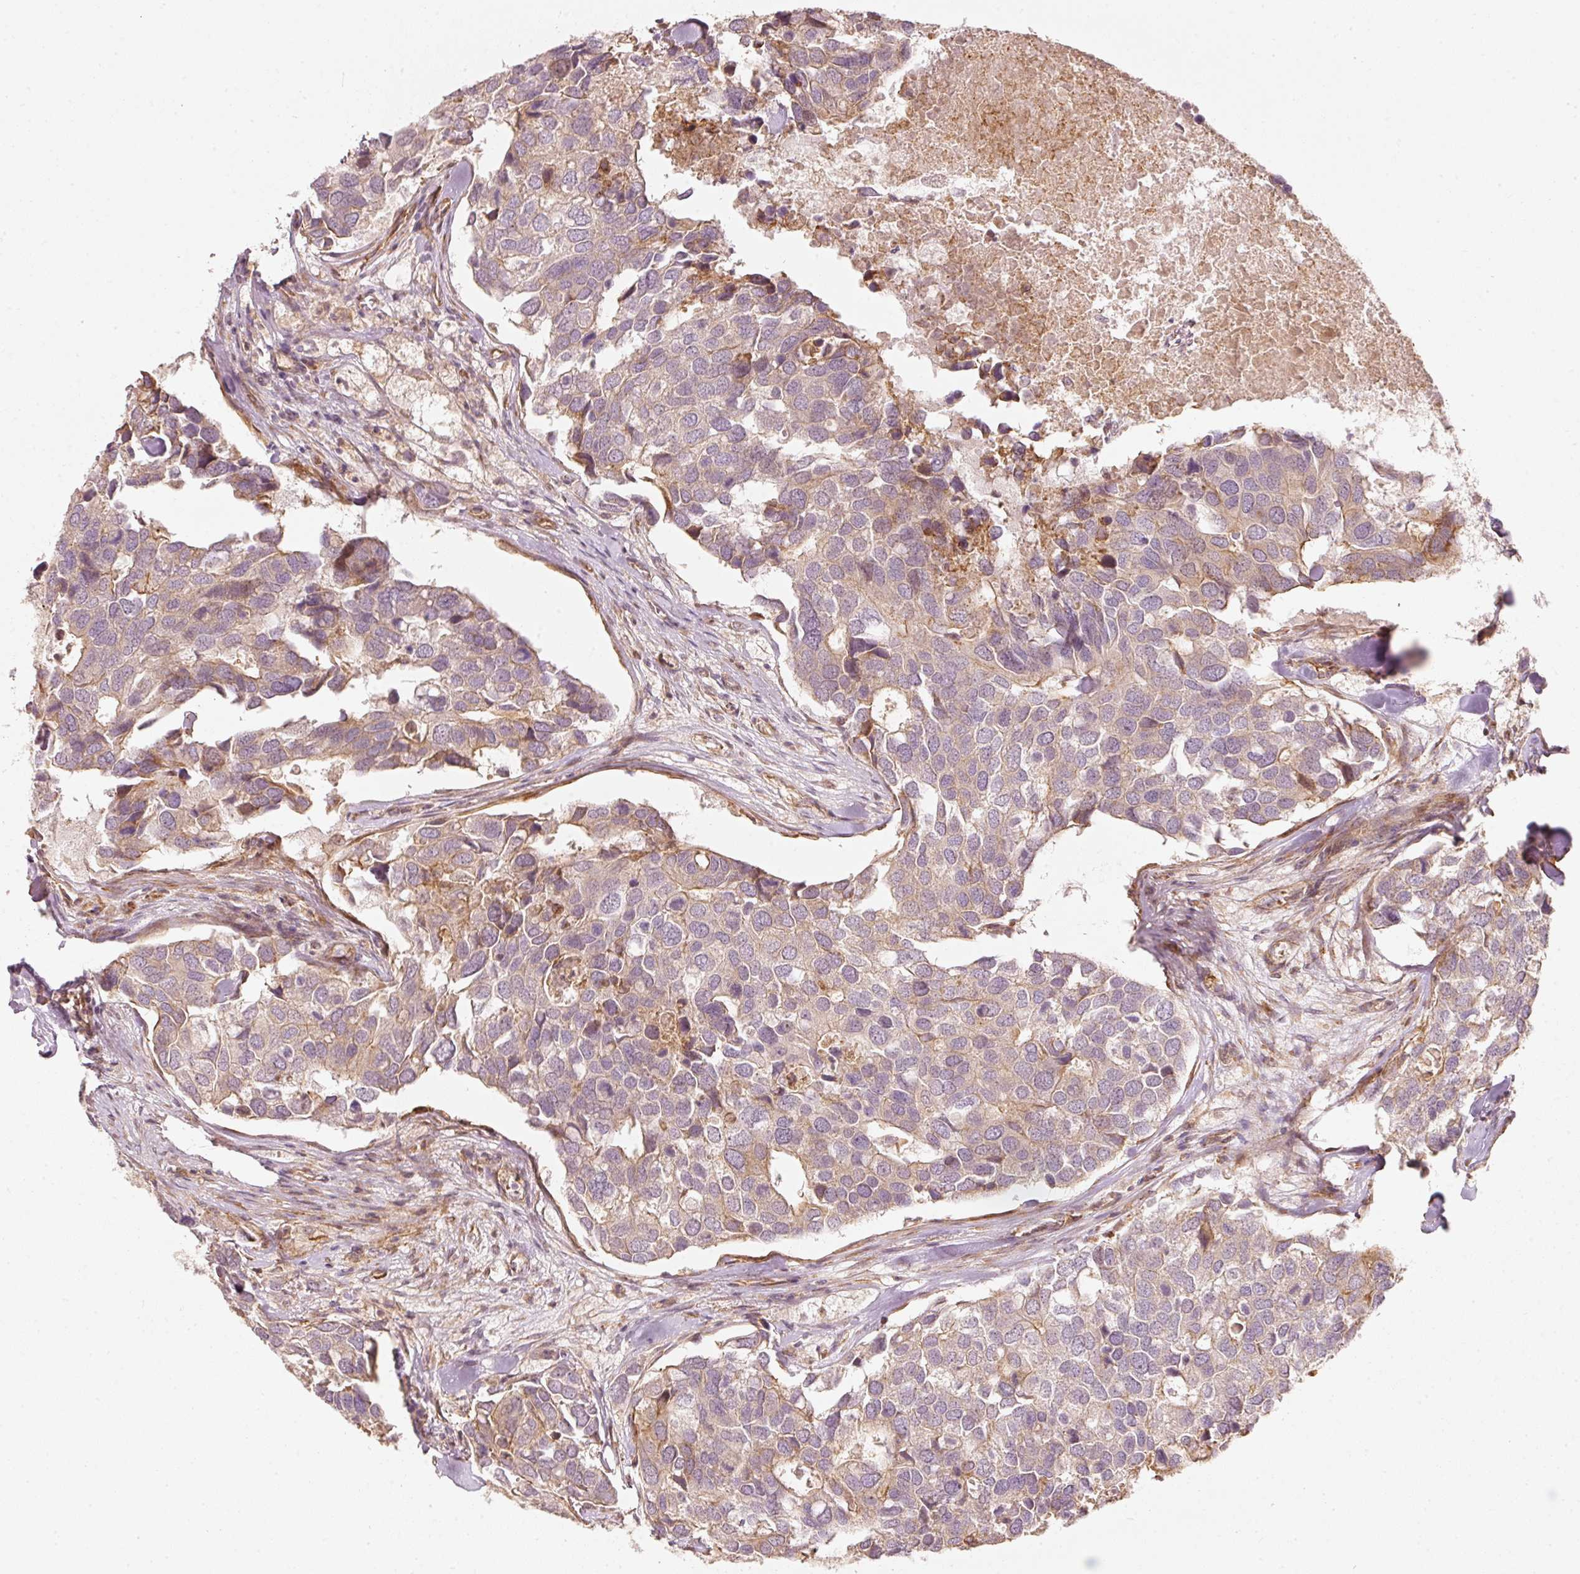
{"staining": {"intensity": "weak", "quantity": "25%-75%", "location": "cytoplasmic/membranous"}, "tissue": "breast cancer", "cell_type": "Tumor cells", "image_type": "cancer", "snomed": [{"axis": "morphology", "description": "Duct carcinoma"}, {"axis": "topography", "description": "Breast"}], "caption": "Immunohistochemical staining of human breast cancer reveals low levels of weak cytoplasmic/membranous protein positivity in about 25%-75% of tumor cells.", "gene": "KCNQ1", "patient": {"sex": "female", "age": 83}}